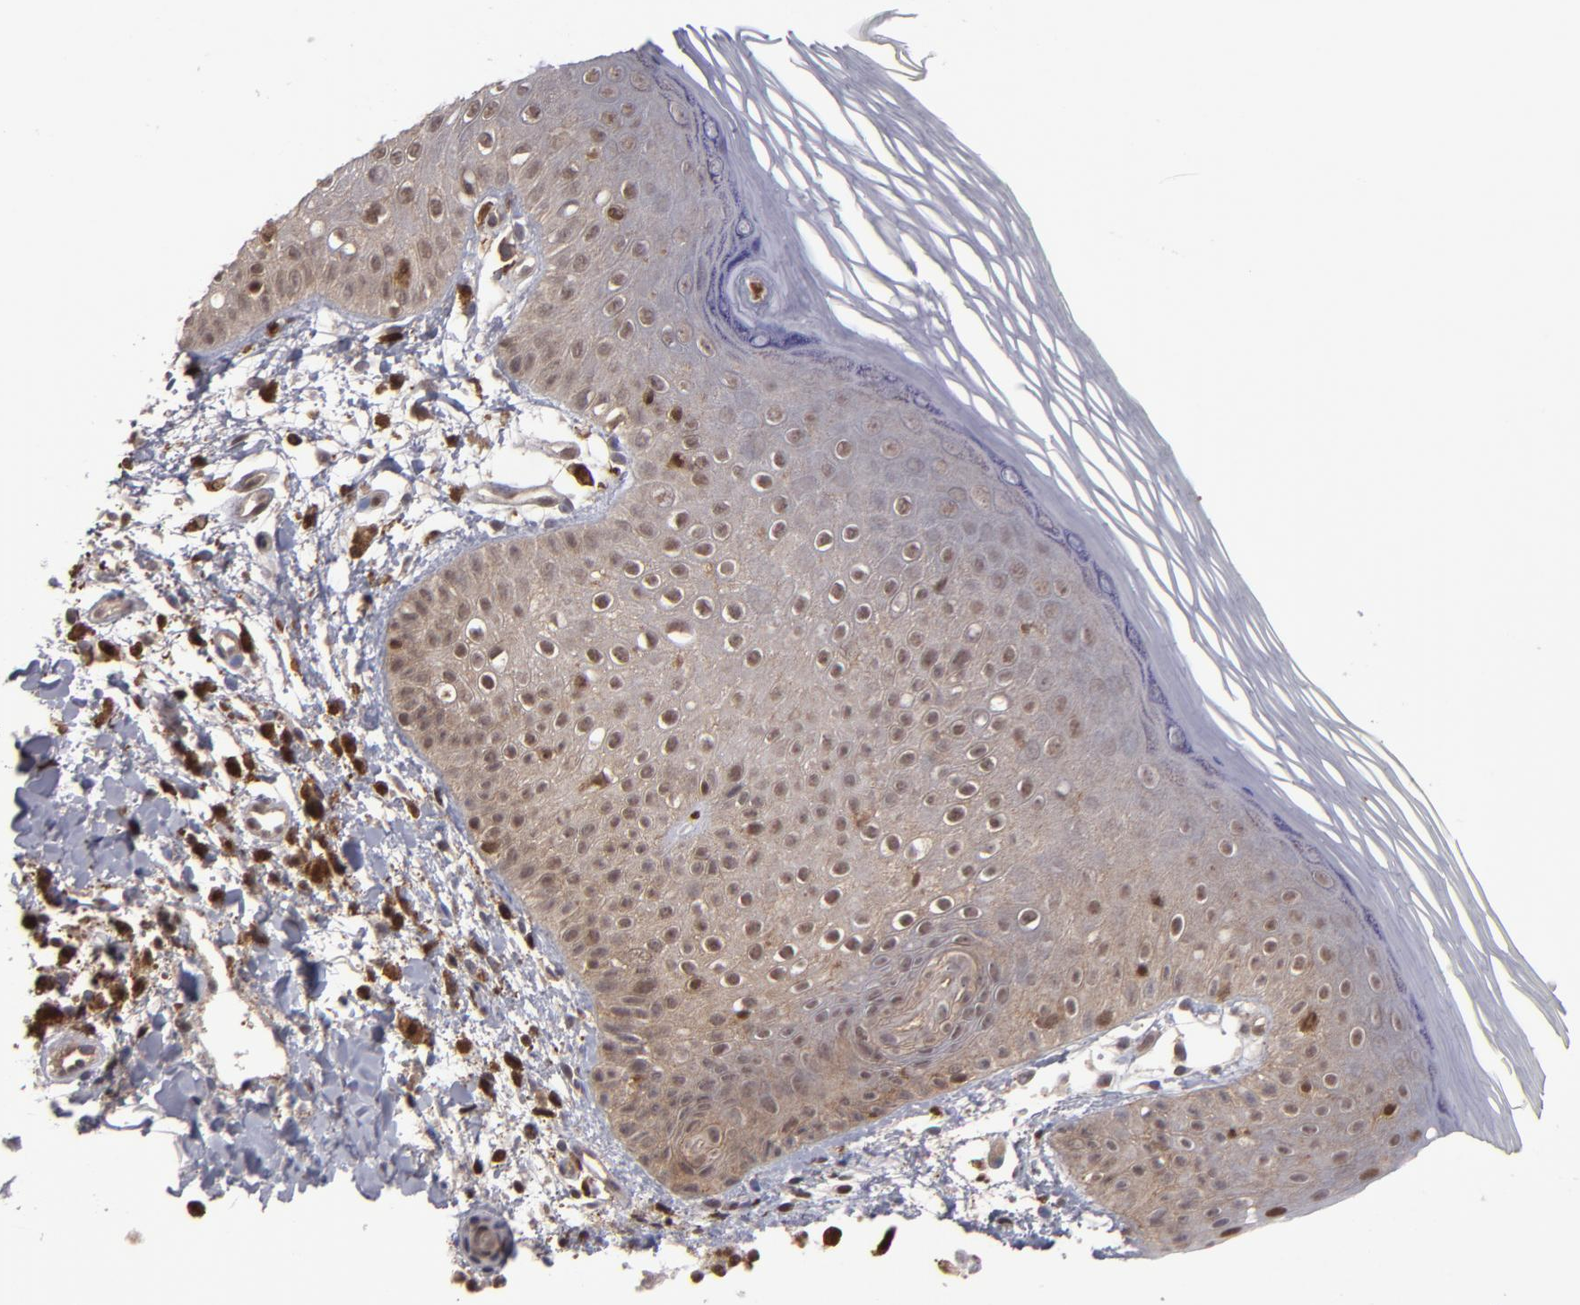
{"staining": {"intensity": "moderate", "quantity": "25%-75%", "location": "cytoplasmic/membranous,nuclear"}, "tissue": "skin", "cell_type": "Epidermal cells", "image_type": "normal", "snomed": [{"axis": "morphology", "description": "Normal tissue, NOS"}, {"axis": "morphology", "description": "Inflammation, NOS"}, {"axis": "topography", "description": "Soft tissue"}, {"axis": "topography", "description": "Anal"}], "caption": "Epidermal cells exhibit medium levels of moderate cytoplasmic/membranous,nuclear expression in about 25%-75% of cells in benign skin.", "gene": "GRB2", "patient": {"sex": "female", "age": 15}}